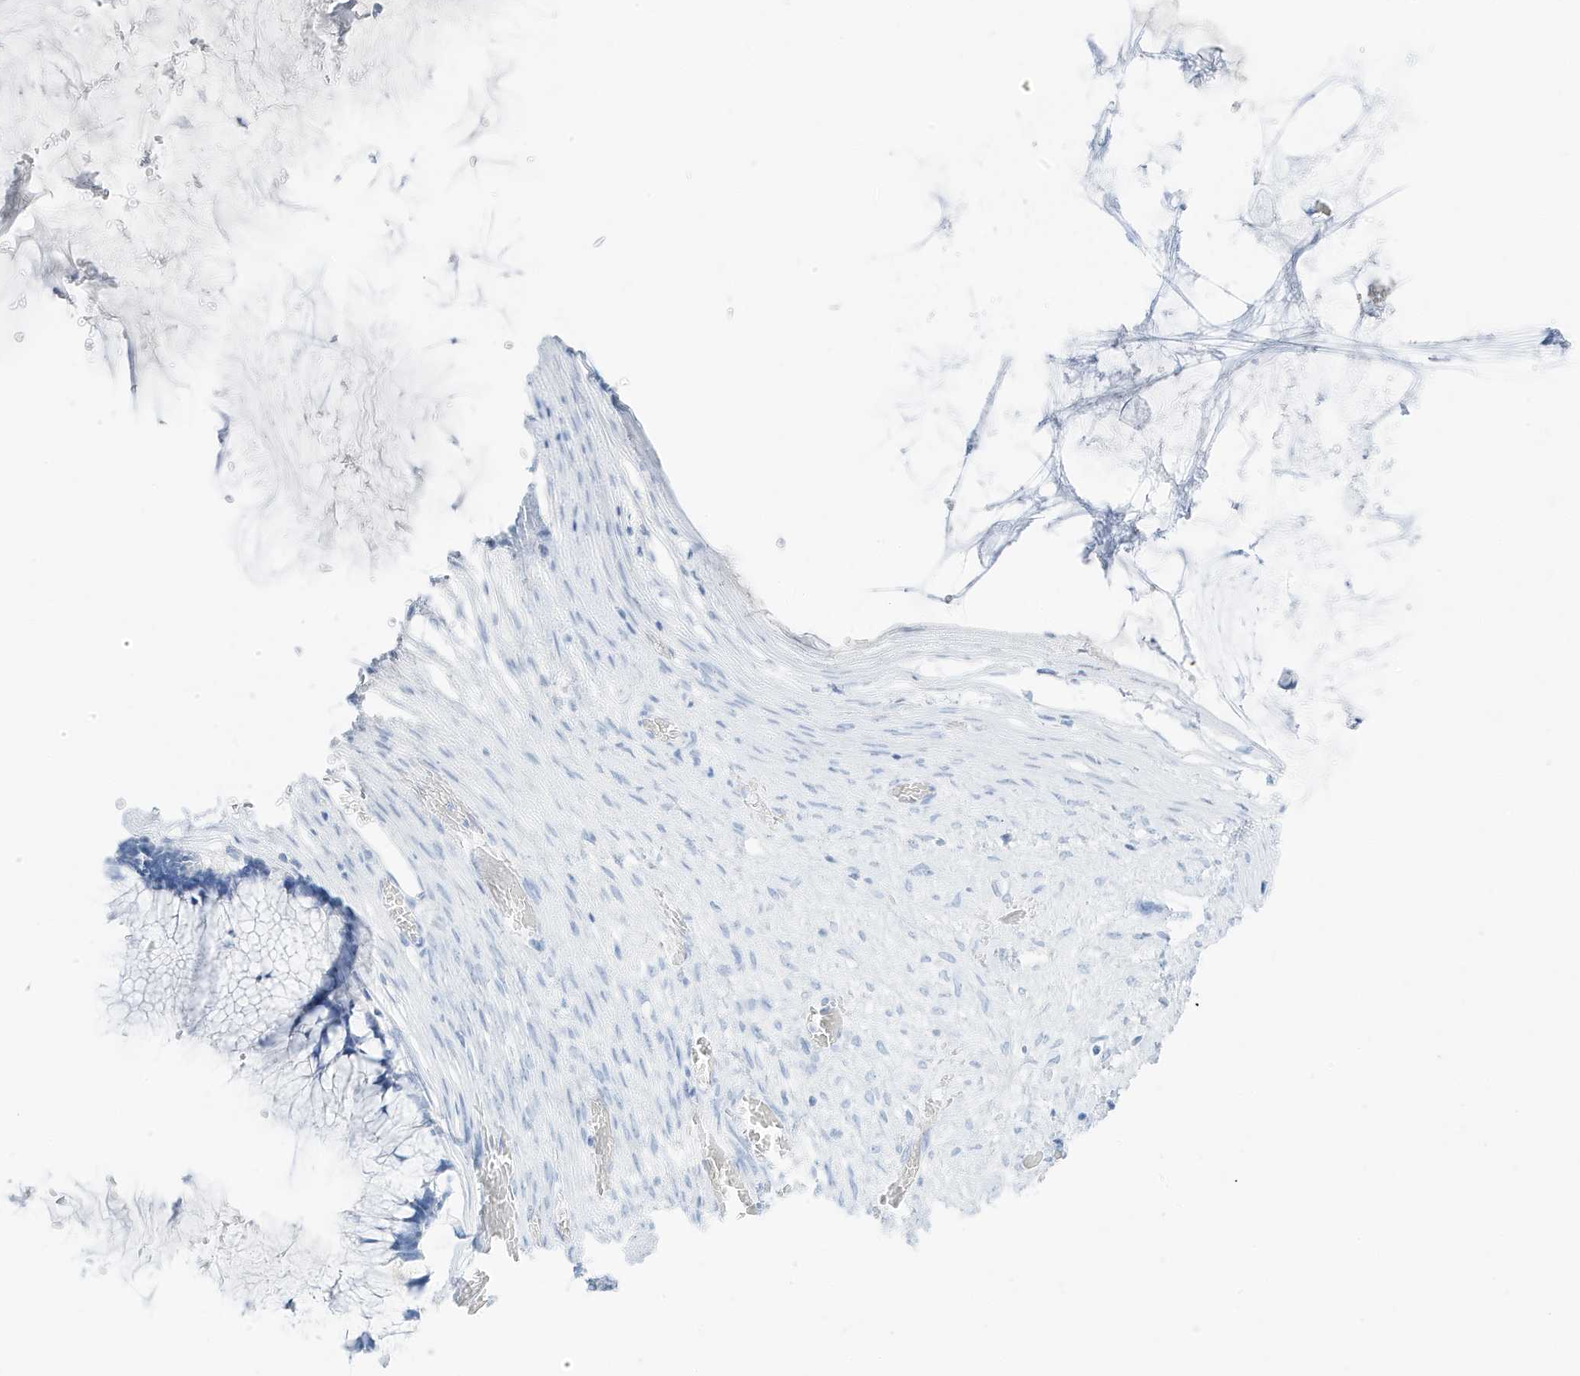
{"staining": {"intensity": "negative", "quantity": "none", "location": "none"}, "tissue": "ovarian cancer", "cell_type": "Tumor cells", "image_type": "cancer", "snomed": [{"axis": "morphology", "description": "Cystadenocarcinoma, mucinous, NOS"}, {"axis": "topography", "description": "Ovary"}], "caption": "DAB immunohistochemical staining of human ovarian cancer (mucinous cystadenocarcinoma) displays no significant positivity in tumor cells. (DAB (3,3'-diaminobenzidine) IHC with hematoxylin counter stain).", "gene": "SLC22A13", "patient": {"sex": "female", "age": 42}}